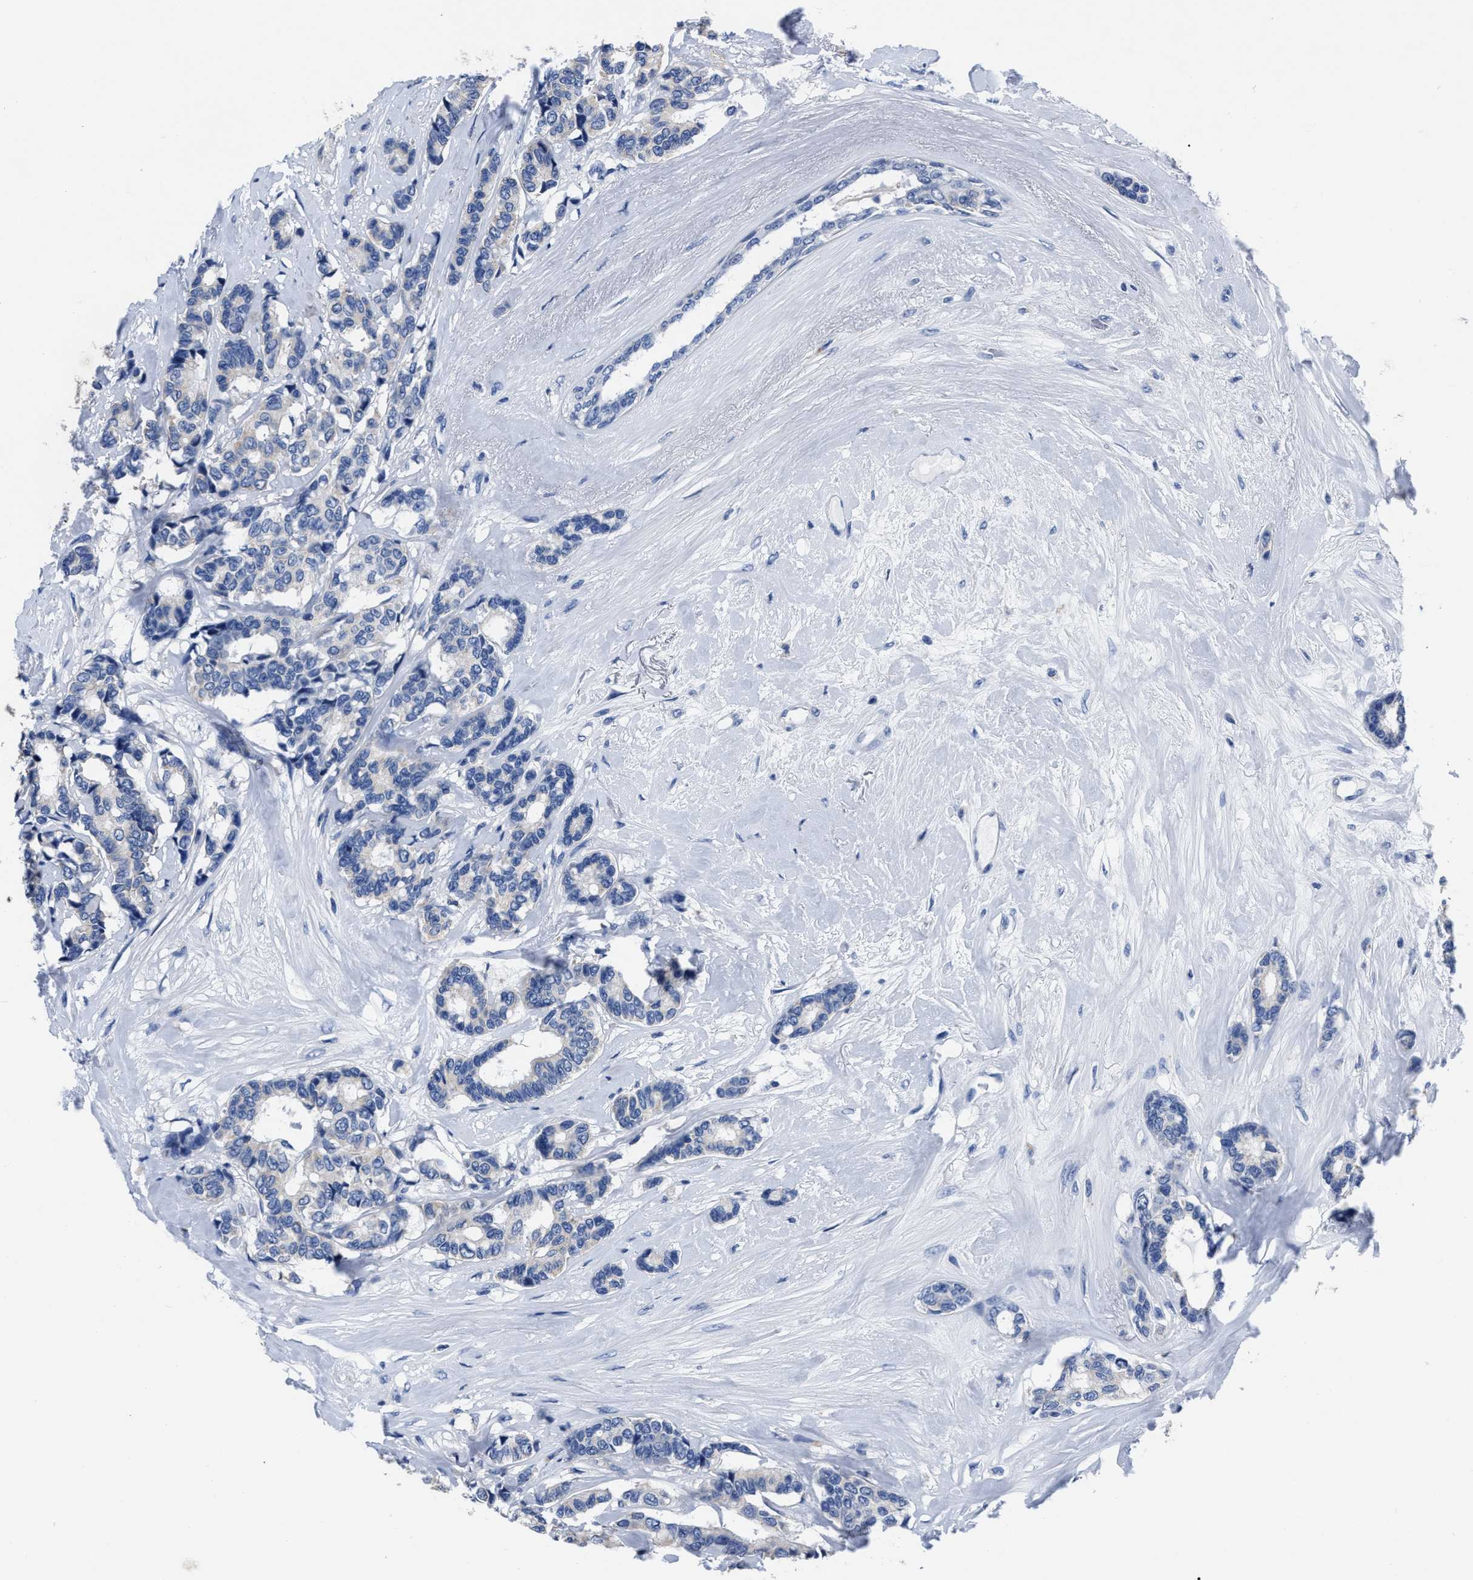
{"staining": {"intensity": "negative", "quantity": "none", "location": "none"}, "tissue": "breast cancer", "cell_type": "Tumor cells", "image_type": "cancer", "snomed": [{"axis": "morphology", "description": "Duct carcinoma"}, {"axis": "topography", "description": "Breast"}], "caption": "Immunohistochemistry (IHC) image of neoplastic tissue: human breast invasive ductal carcinoma stained with DAB demonstrates no significant protein staining in tumor cells.", "gene": "MOV10L1", "patient": {"sex": "female", "age": 87}}